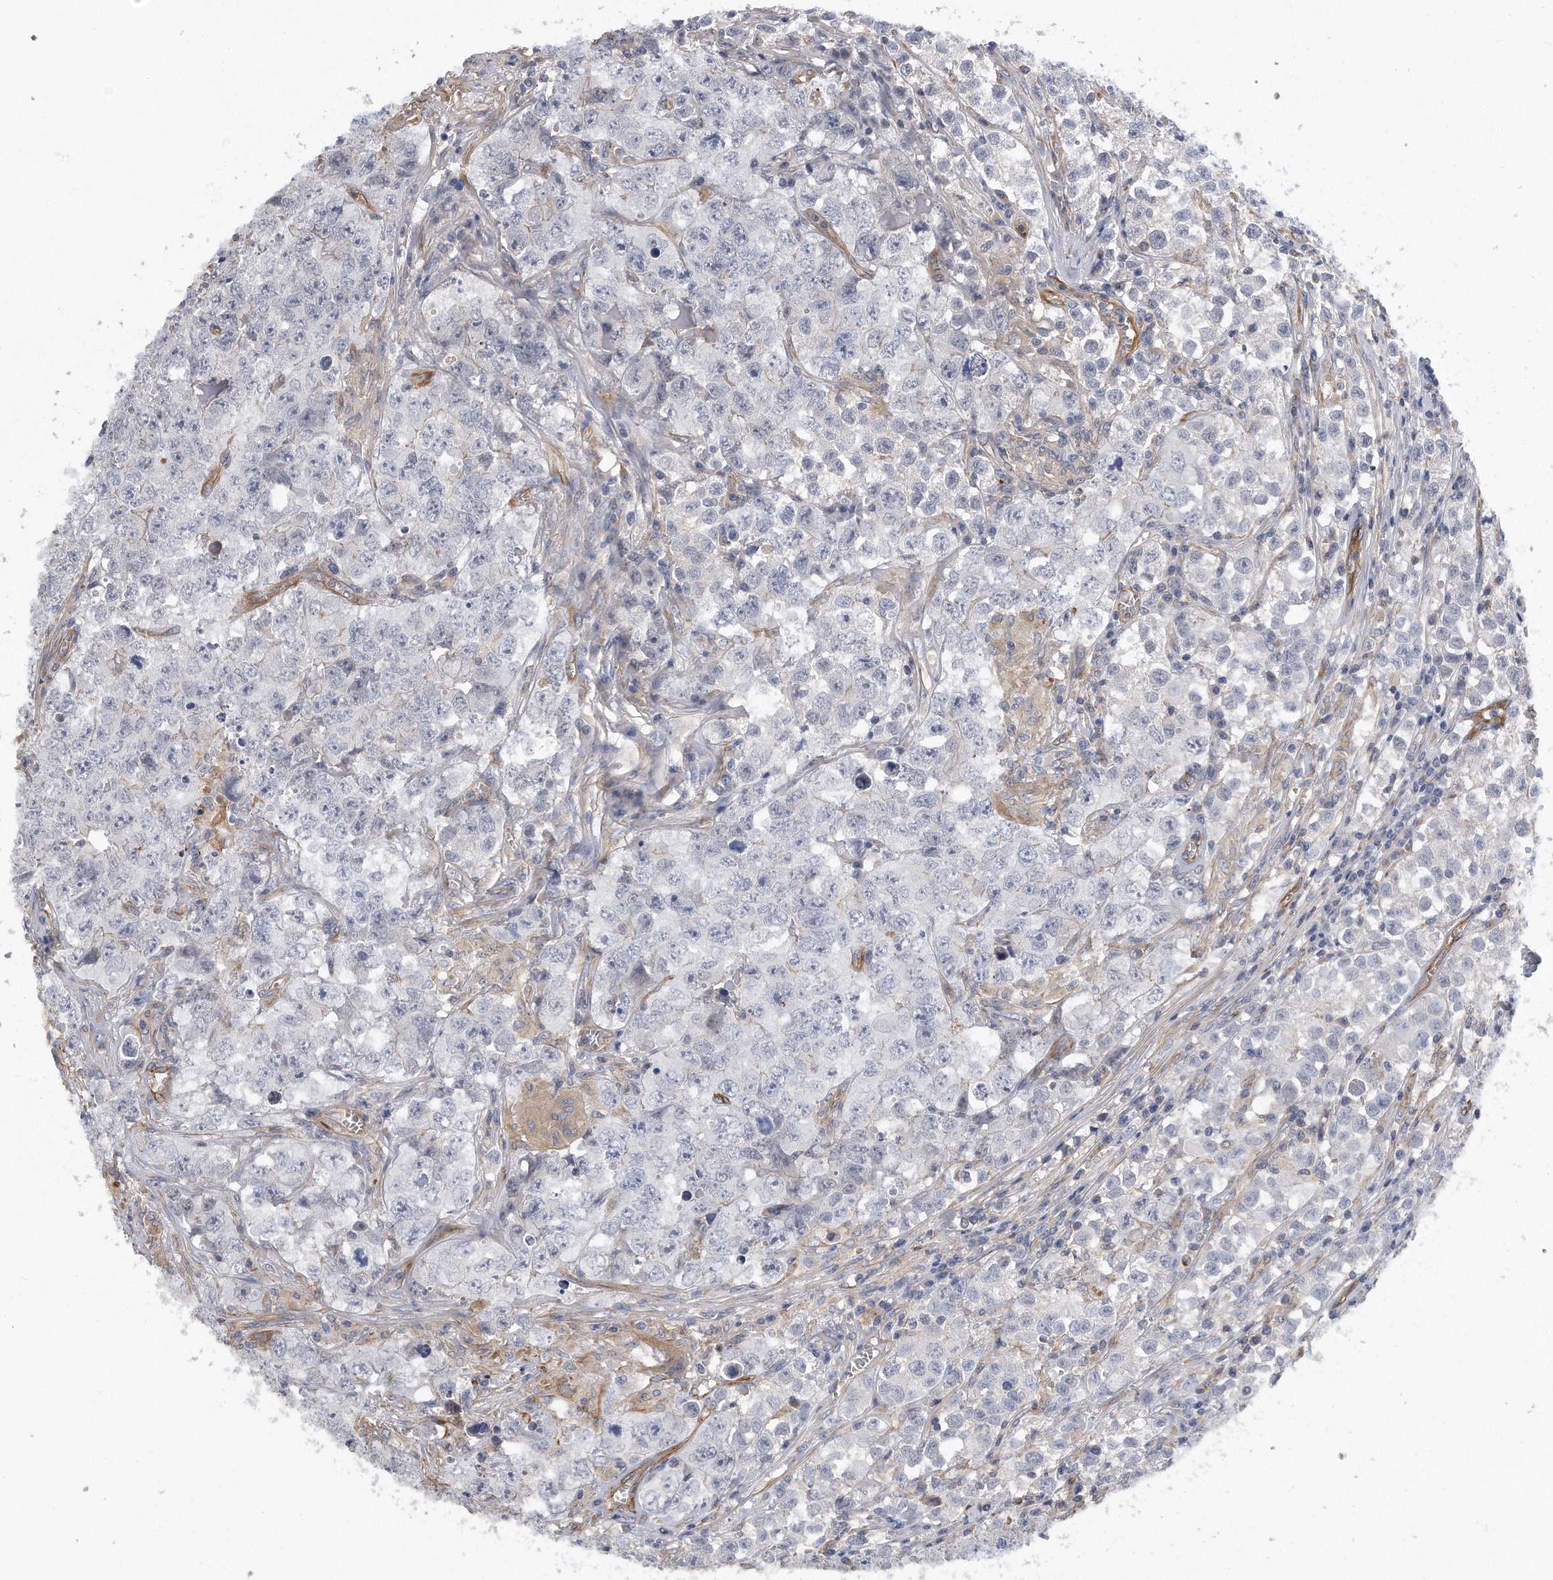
{"staining": {"intensity": "negative", "quantity": "none", "location": "none"}, "tissue": "testis cancer", "cell_type": "Tumor cells", "image_type": "cancer", "snomed": [{"axis": "morphology", "description": "Seminoma, NOS"}, {"axis": "morphology", "description": "Carcinoma, Embryonal, NOS"}, {"axis": "topography", "description": "Testis"}], "caption": "High magnification brightfield microscopy of testis seminoma stained with DAB (brown) and counterstained with hematoxylin (blue): tumor cells show no significant expression.", "gene": "GPC1", "patient": {"sex": "male", "age": 43}}